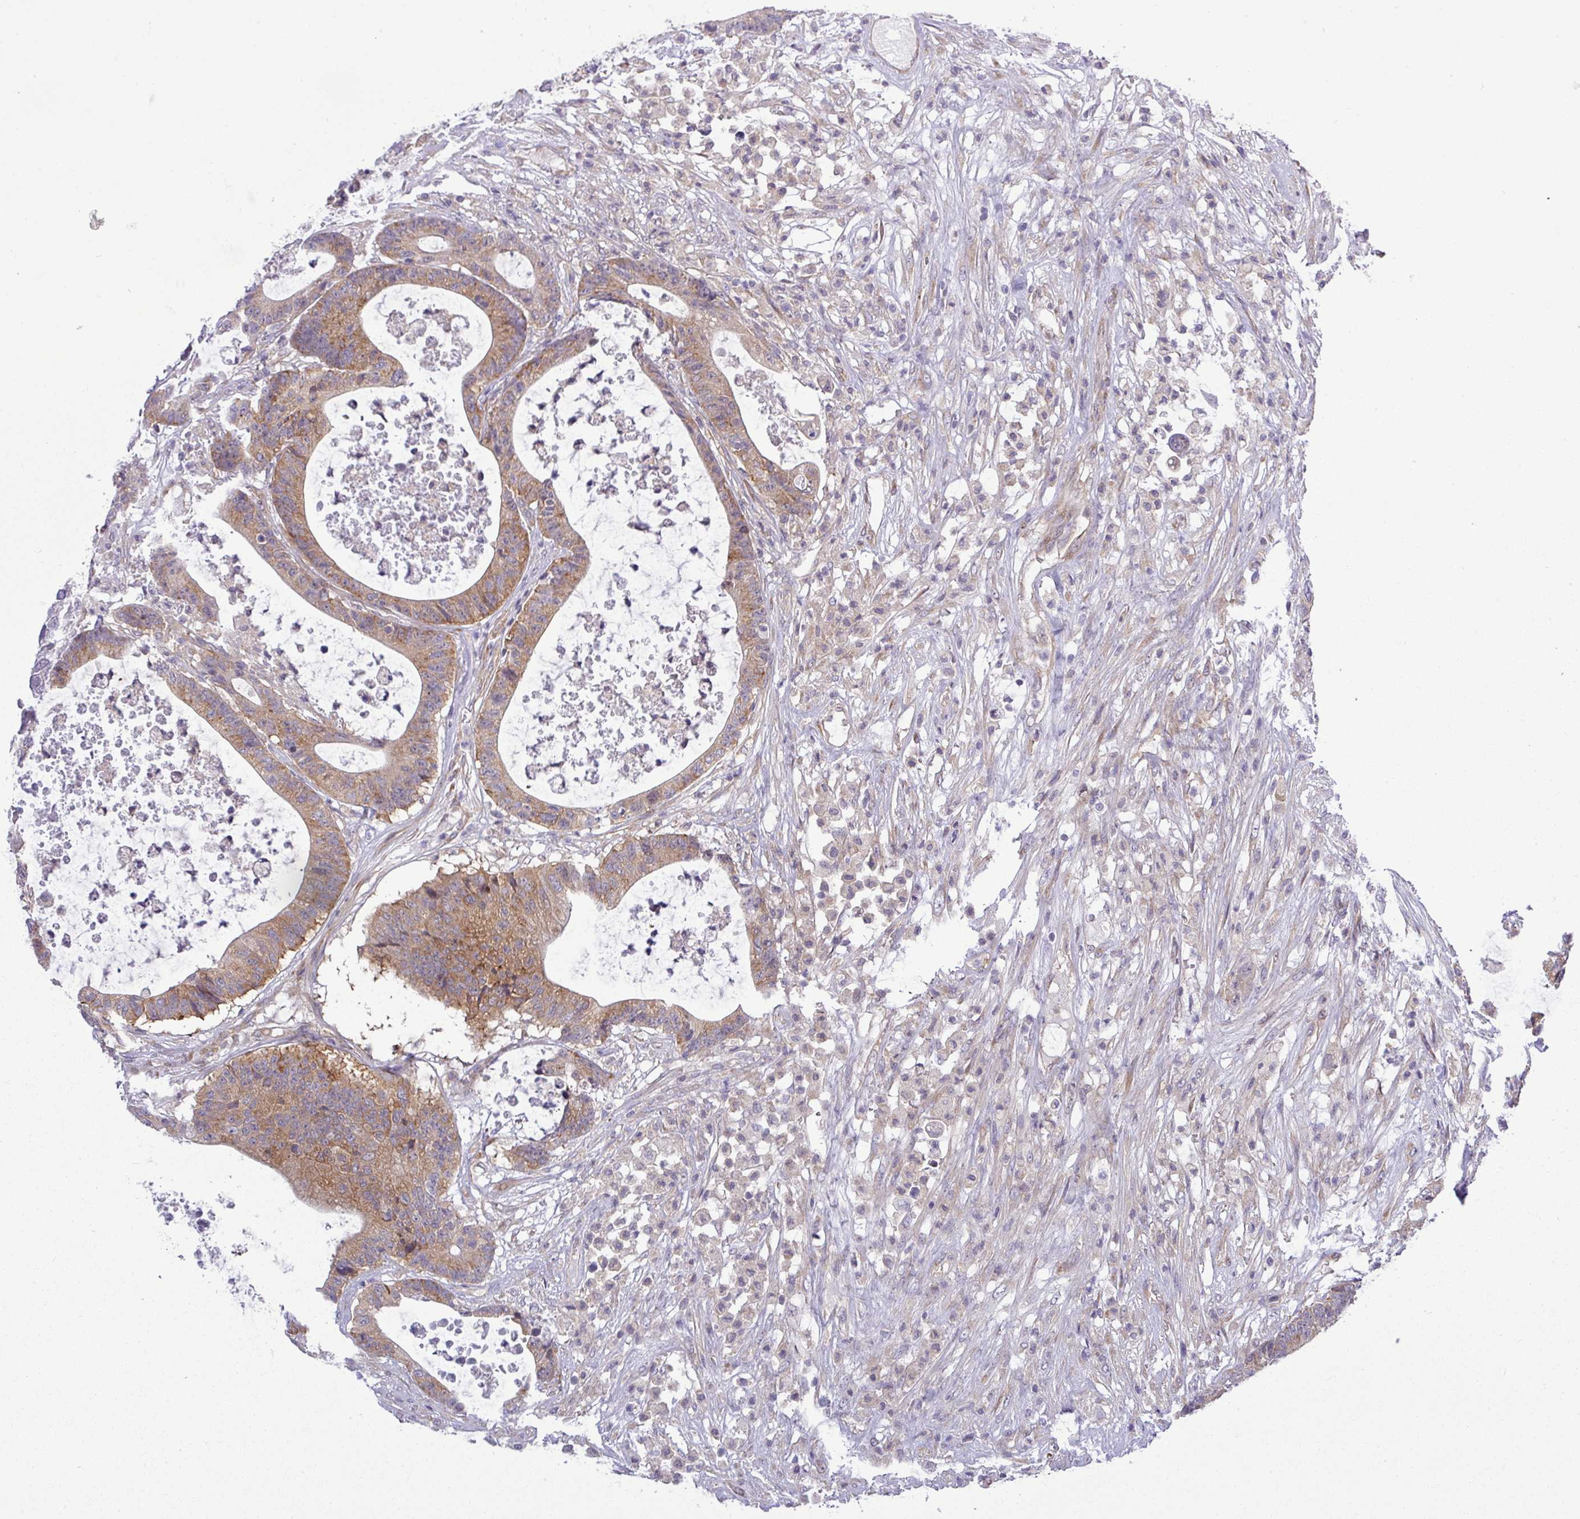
{"staining": {"intensity": "moderate", "quantity": ">75%", "location": "cytoplasmic/membranous"}, "tissue": "colorectal cancer", "cell_type": "Tumor cells", "image_type": "cancer", "snomed": [{"axis": "morphology", "description": "Adenocarcinoma, NOS"}, {"axis": "topography", "description": "Colon"}], "caption": "Brown immunohistochemical staining in colorectal cancer exhibits moderate cytoplasmic/membranous expression in about >75% of tumor cells.", "gene": "FAM222B", "patient": {"sex": "female", "age": 84}}